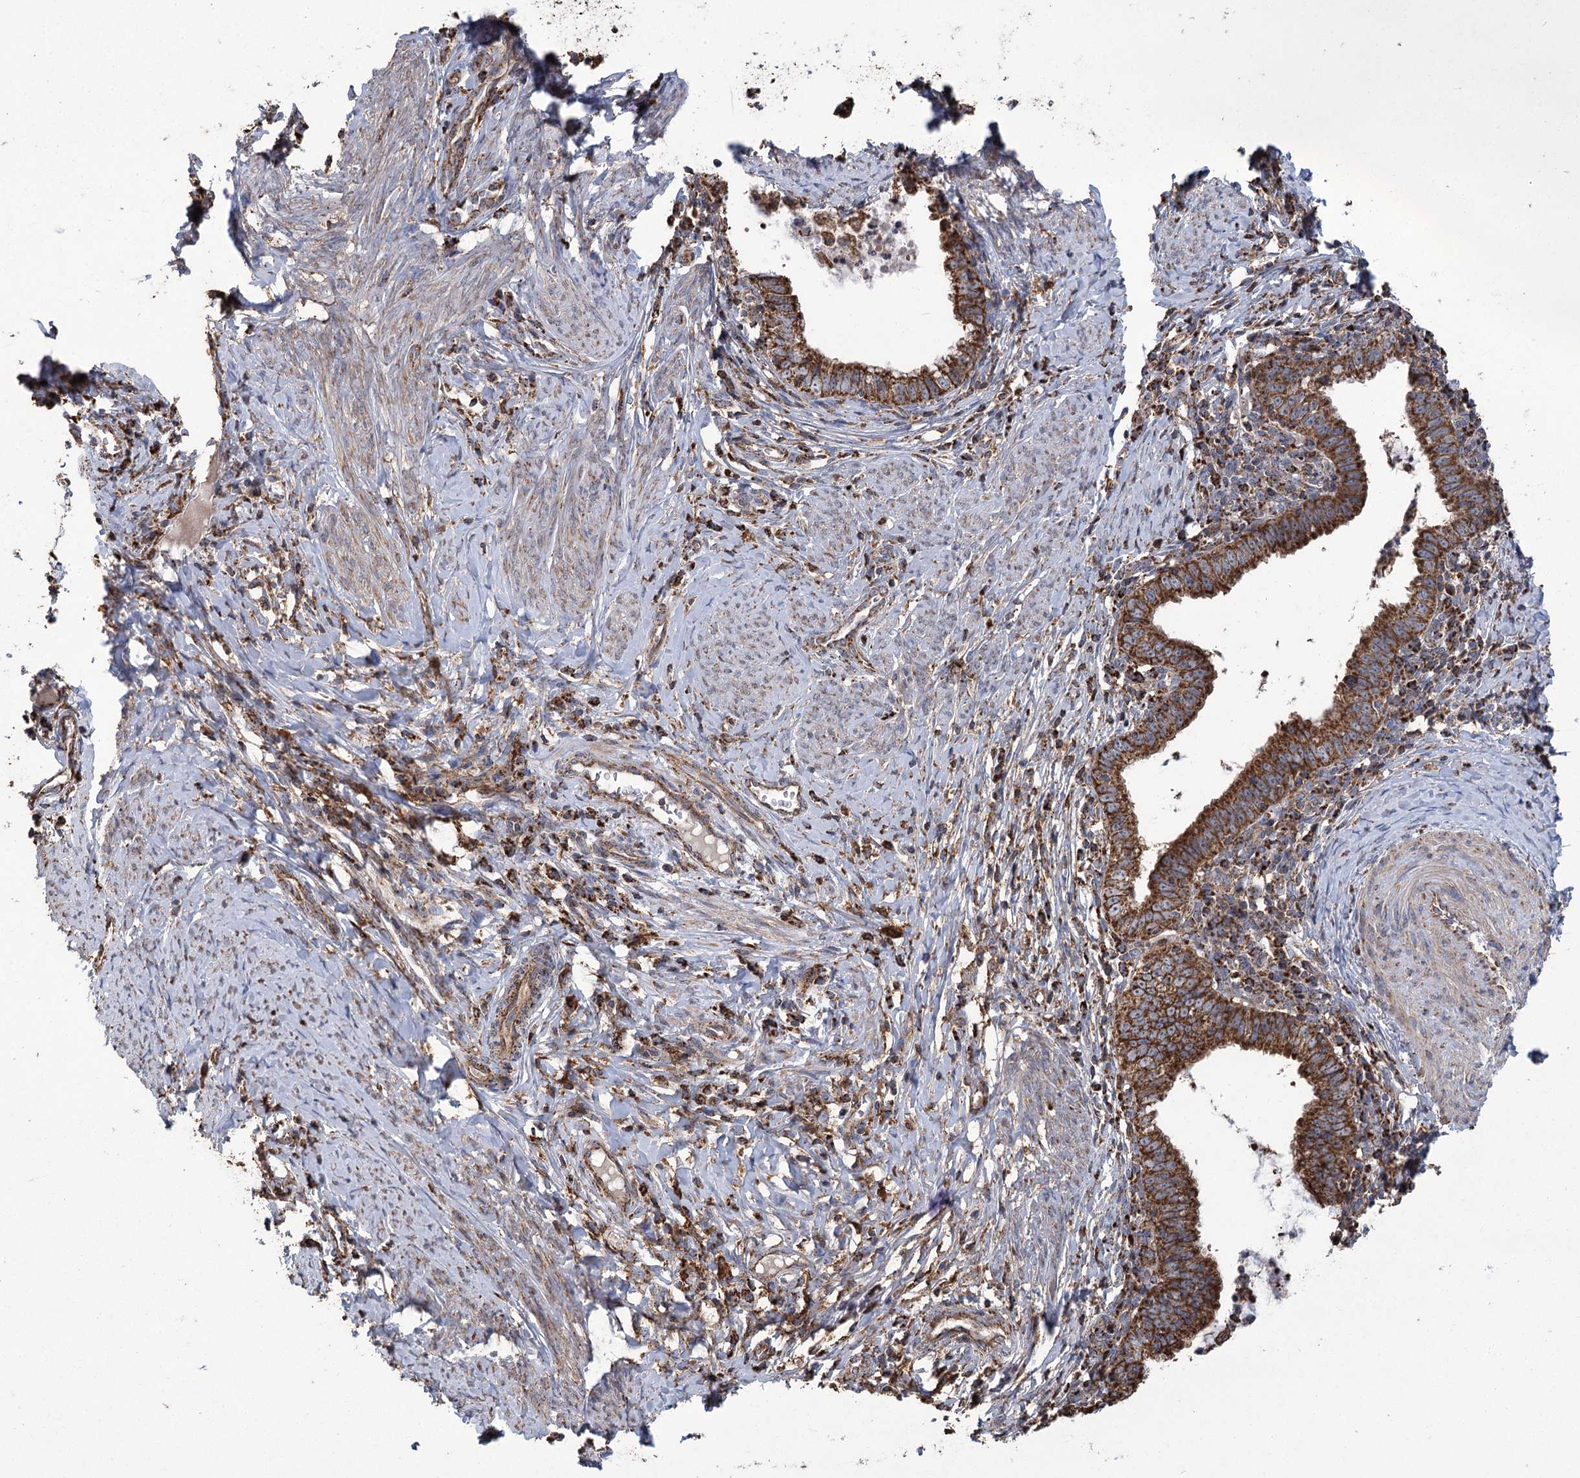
{"staining": {"intensity": "strong", "quantity": ">75%", "location": "cytoplasmic/membranous"}, "tissue": "cervical cancer", "cell_type": "Tumor cells", "image_type": "cancer", "snomed": [{"axis": "morphology", "description": "Adenocarcinoma, NOS"}, {"axis": "topography", "description": "Cervix"}], "caption": "There is high levels of strong cytoplasmic/membranous expression in tumor cells of adenocarcinoma (cervical), as demonstrated by immunohistochemical staining (brown color).", "gene": "CARD19", "patient": {"sex": "female", "age": 36}}